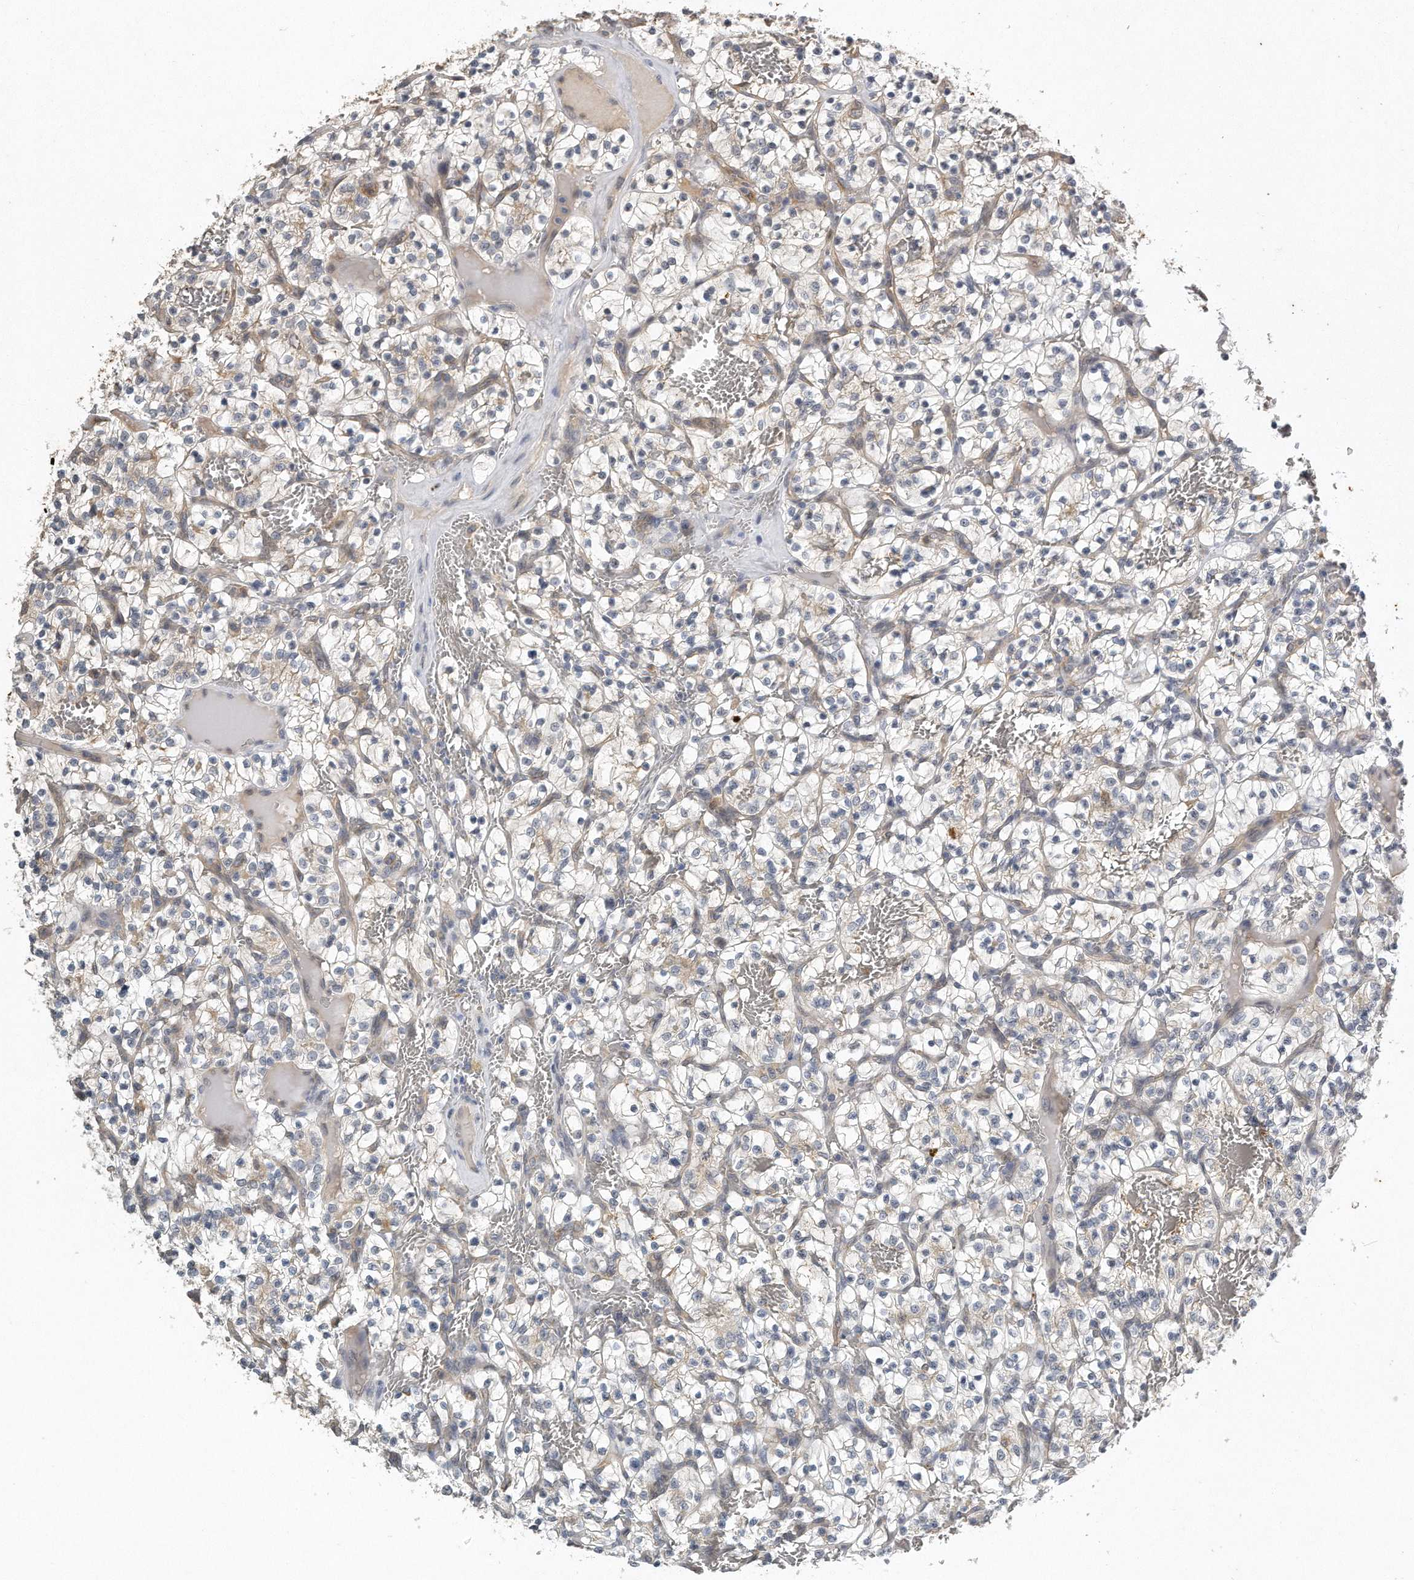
{"staining": {"intensity": "negative", "quantity": "none", "location": "none"}, "tissue": "renal cancer", "cell_type": "Tumor cells", "image_type": "cancer", "snomed": [{"axis": "morphology", "description": "Adenocarcinoma, NOS"}, {"axis": "topography", "description": "Kidney"}], "caption": "This is an immunohistochemistry (IHC) photomicrograph of renal adenocarcinoma. There is no staining in tumor cells.", "gene": "CAMK1", "patient": {"sex": "female", "age": 57}}